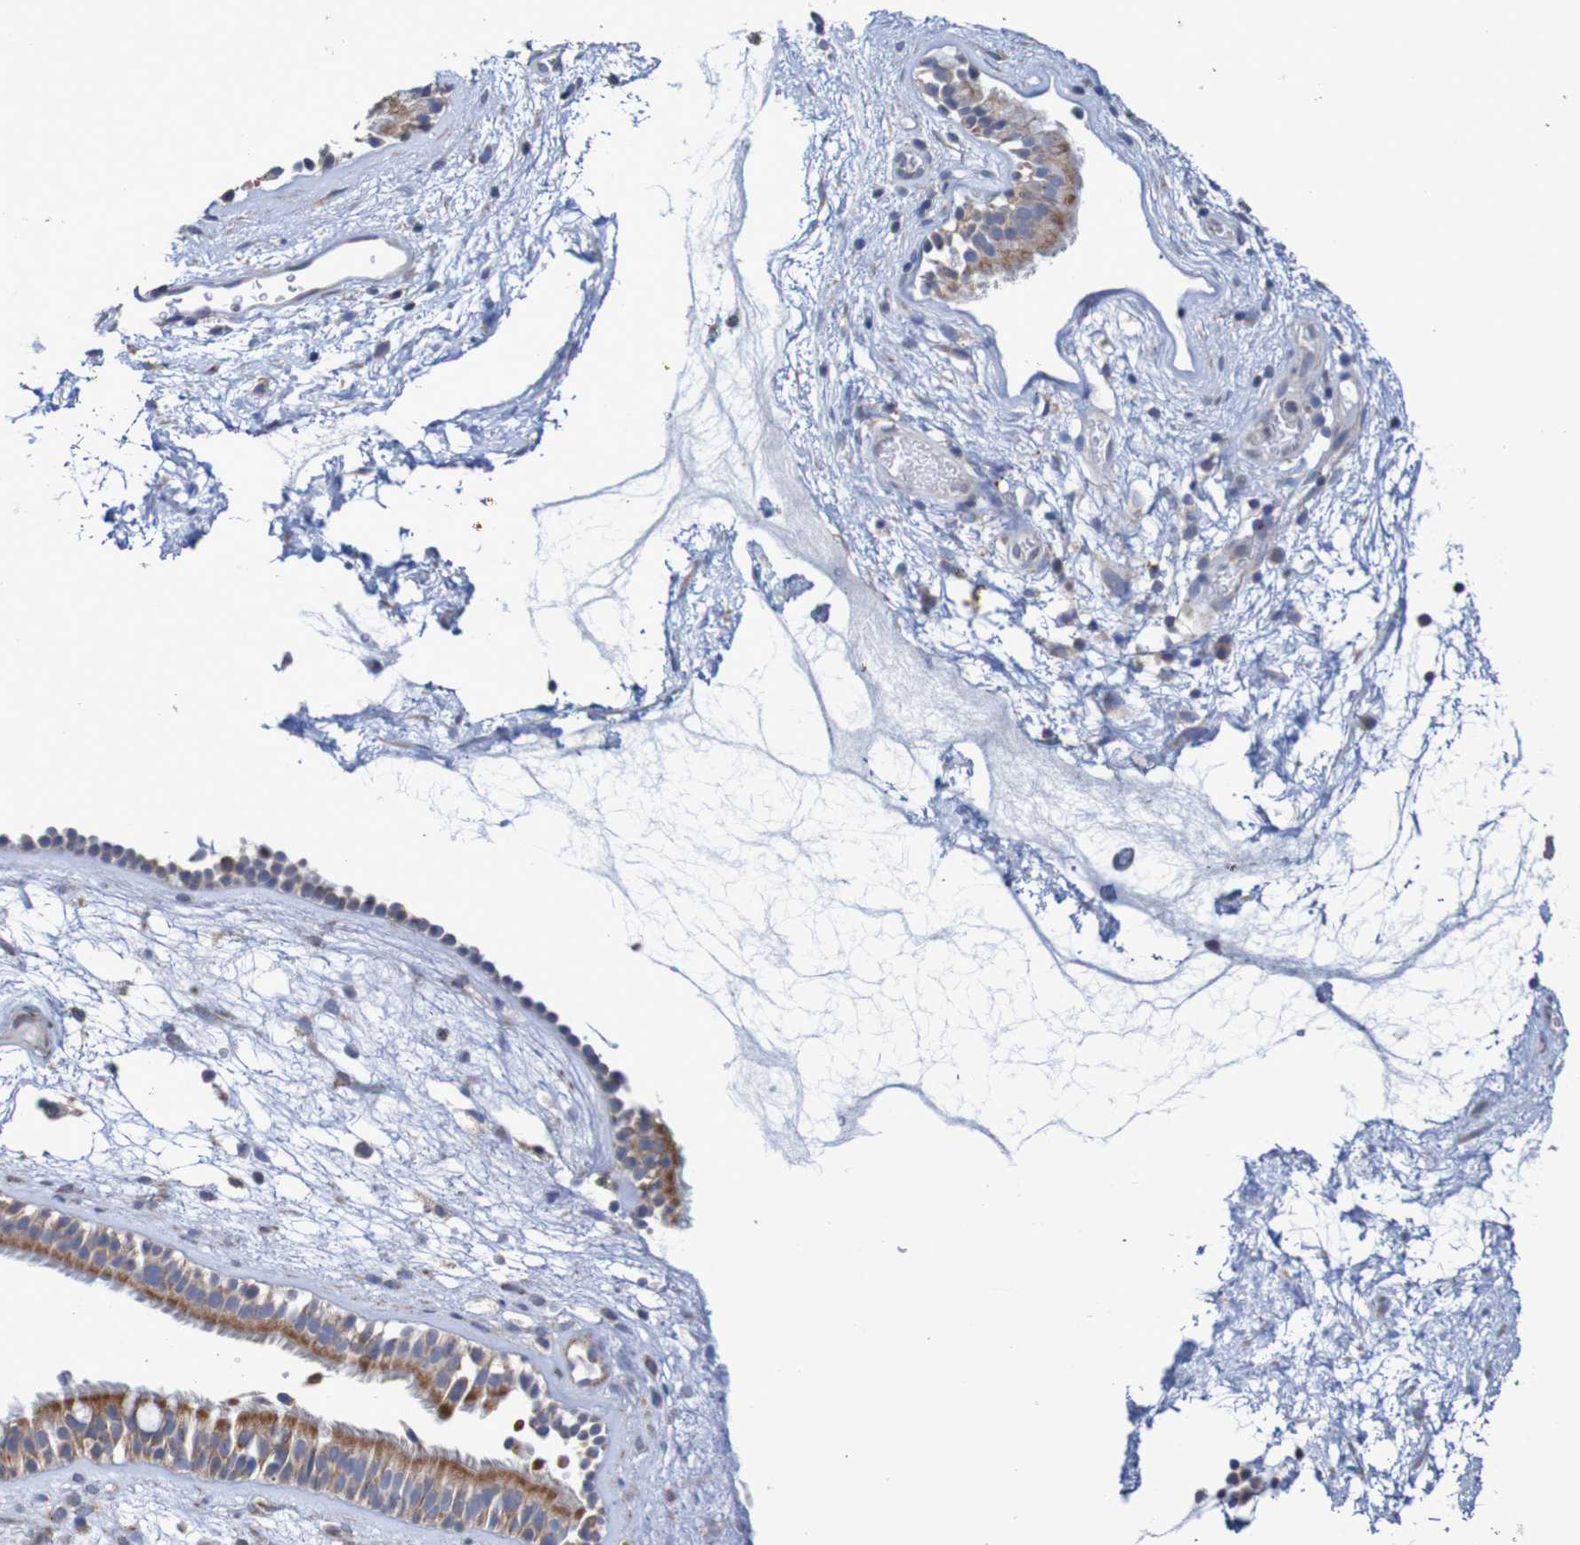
{"staining": {"intensity": "moderate", "quantity": "25%-75%", "location": "cytoplasmic/membranous"}, "tissue": "nasopharynx", "cell_type": "Respiratory epithelial cells", "image_type": "normal", "snomed": [{"axis": "morphology", "description": "Normal tissue, NOS"}, {"axis": "morphology", "description": "Inflammation, NOS"}, {"axis": "topography", "description": "Nasopharynx"}], "caption": "Protein staining demonstrates moderate cytoplasmic/membranous staining in about 25%-75% of respiratory epithelial cells in normal nasopharynx. (DAB (3,3'-diaminobenzidine) IHC, brown staining for protein, blue staining for nuclei).", "gene": "C3orf18", "patient": {"sex": "male", "age": 48}}